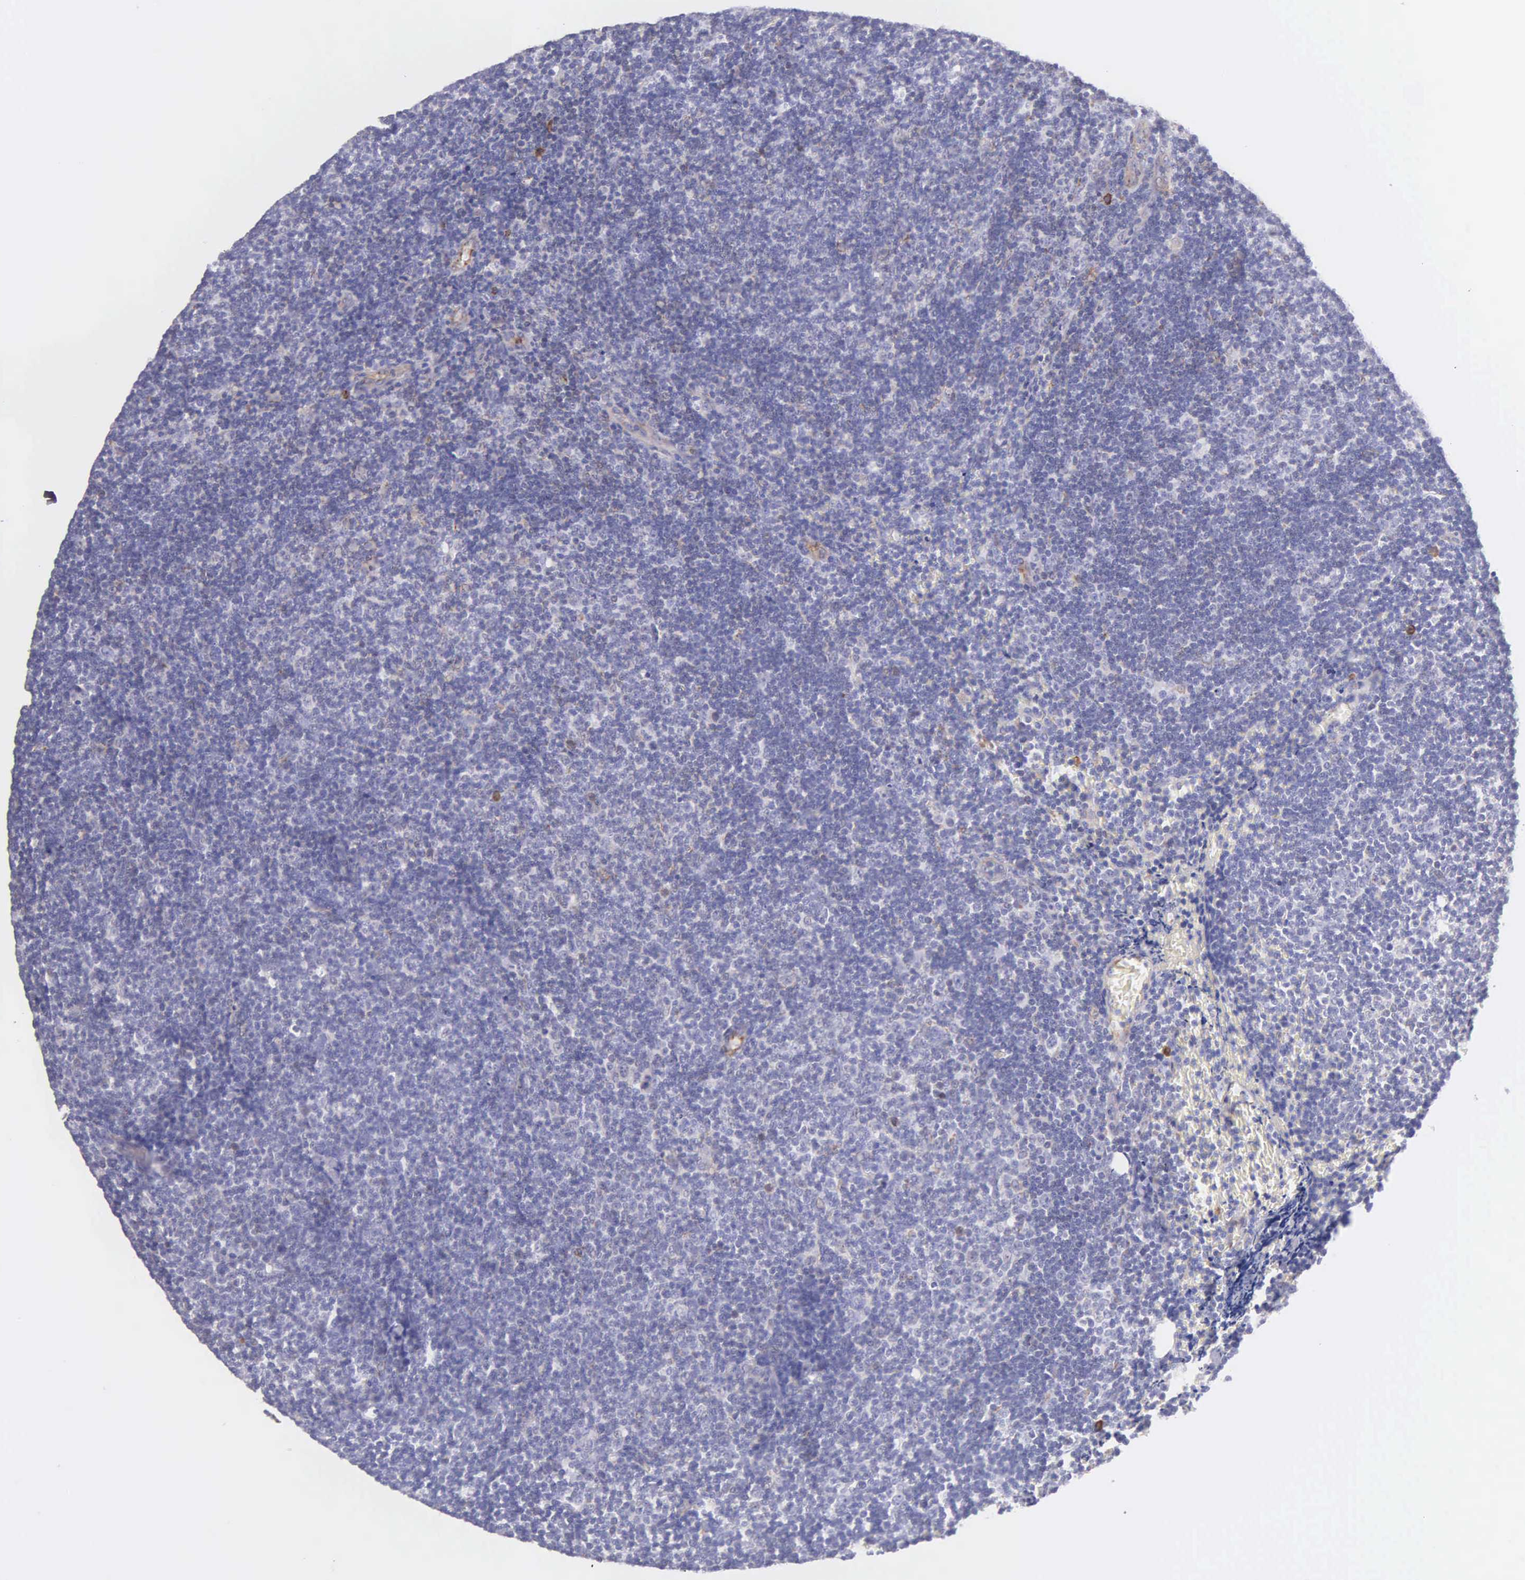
{"staining": {"intensity": "negative", "quantity": "none", "location": "none"}, "tissue": "lymphoma", "cell_type": "Tumor cells", "image_type": "cancer", "snomed": [{"axis": "morphology", "description": "Malignant lymphoma, non-Hodgkin's type, Low grade"}, {"axis": "topography", "description": "Lymph node"}], "caption": "A high-resolution micrograph shows immunohistochemistry (IHC) staining of lymphoma, which reveals no significant staining in tumor cells. (Brightfield microscopy of DAB immunohistochemistry (IHC) at high magnification).", "gene": "CKAP4", "patient": {"sex": "male", "age": 49}}